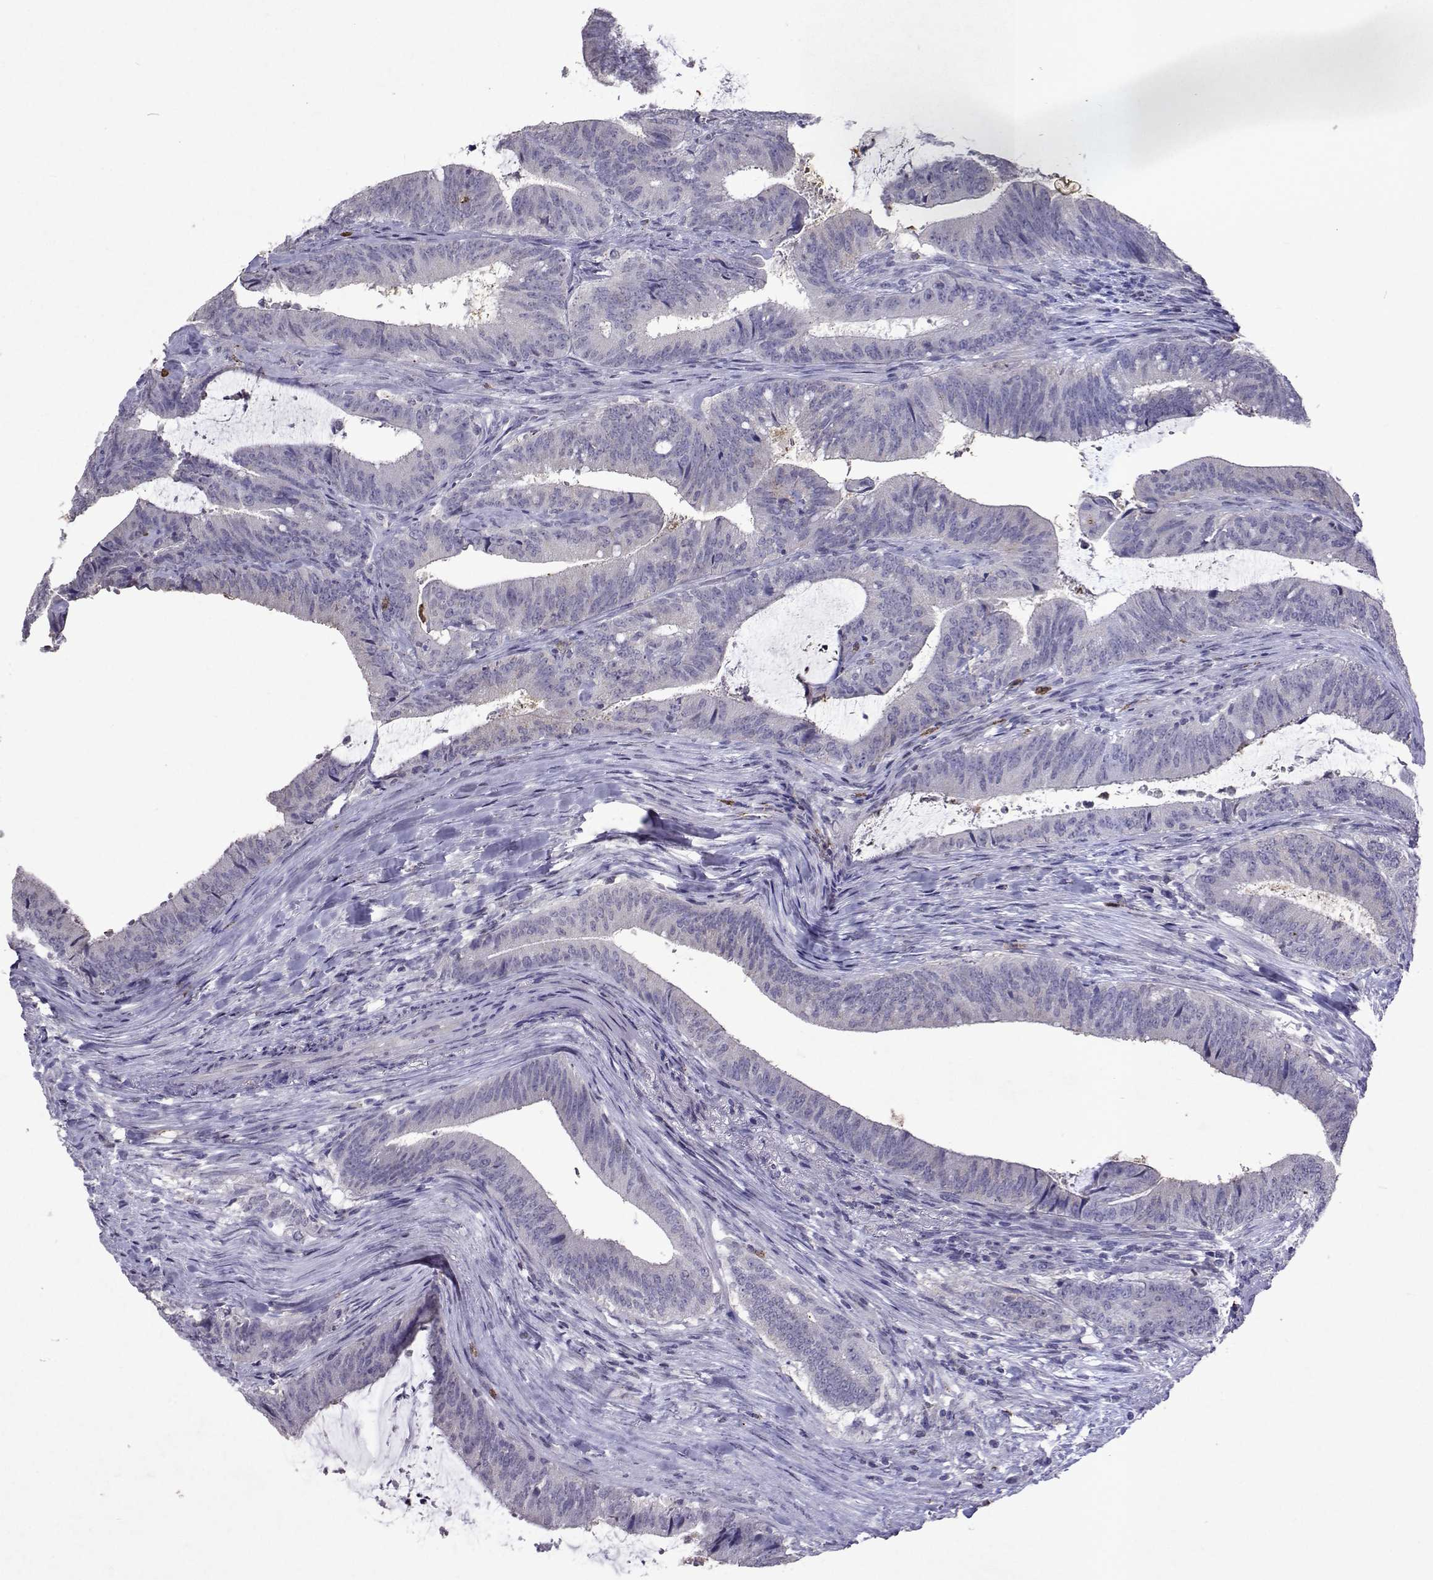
{"staining": {"intensity": "negative", "quantity": "none", "location": "none"}, "tissue": "colorectal cancer", "cell_type": "Tumor cells", "image_type": "cancer", "snomed": [{"axis": "morphology", "description": "Adenocarcinoma, NOS"}, {"axis": "topography", "description": "Colon"}], "caption": "Immunohistochemical staining of adenocarcinoma (colorectal) exhibits no significant positivity in tumor cells.", "gene": "DUSP28", "patient": {"sex": "female", "age": 43}}